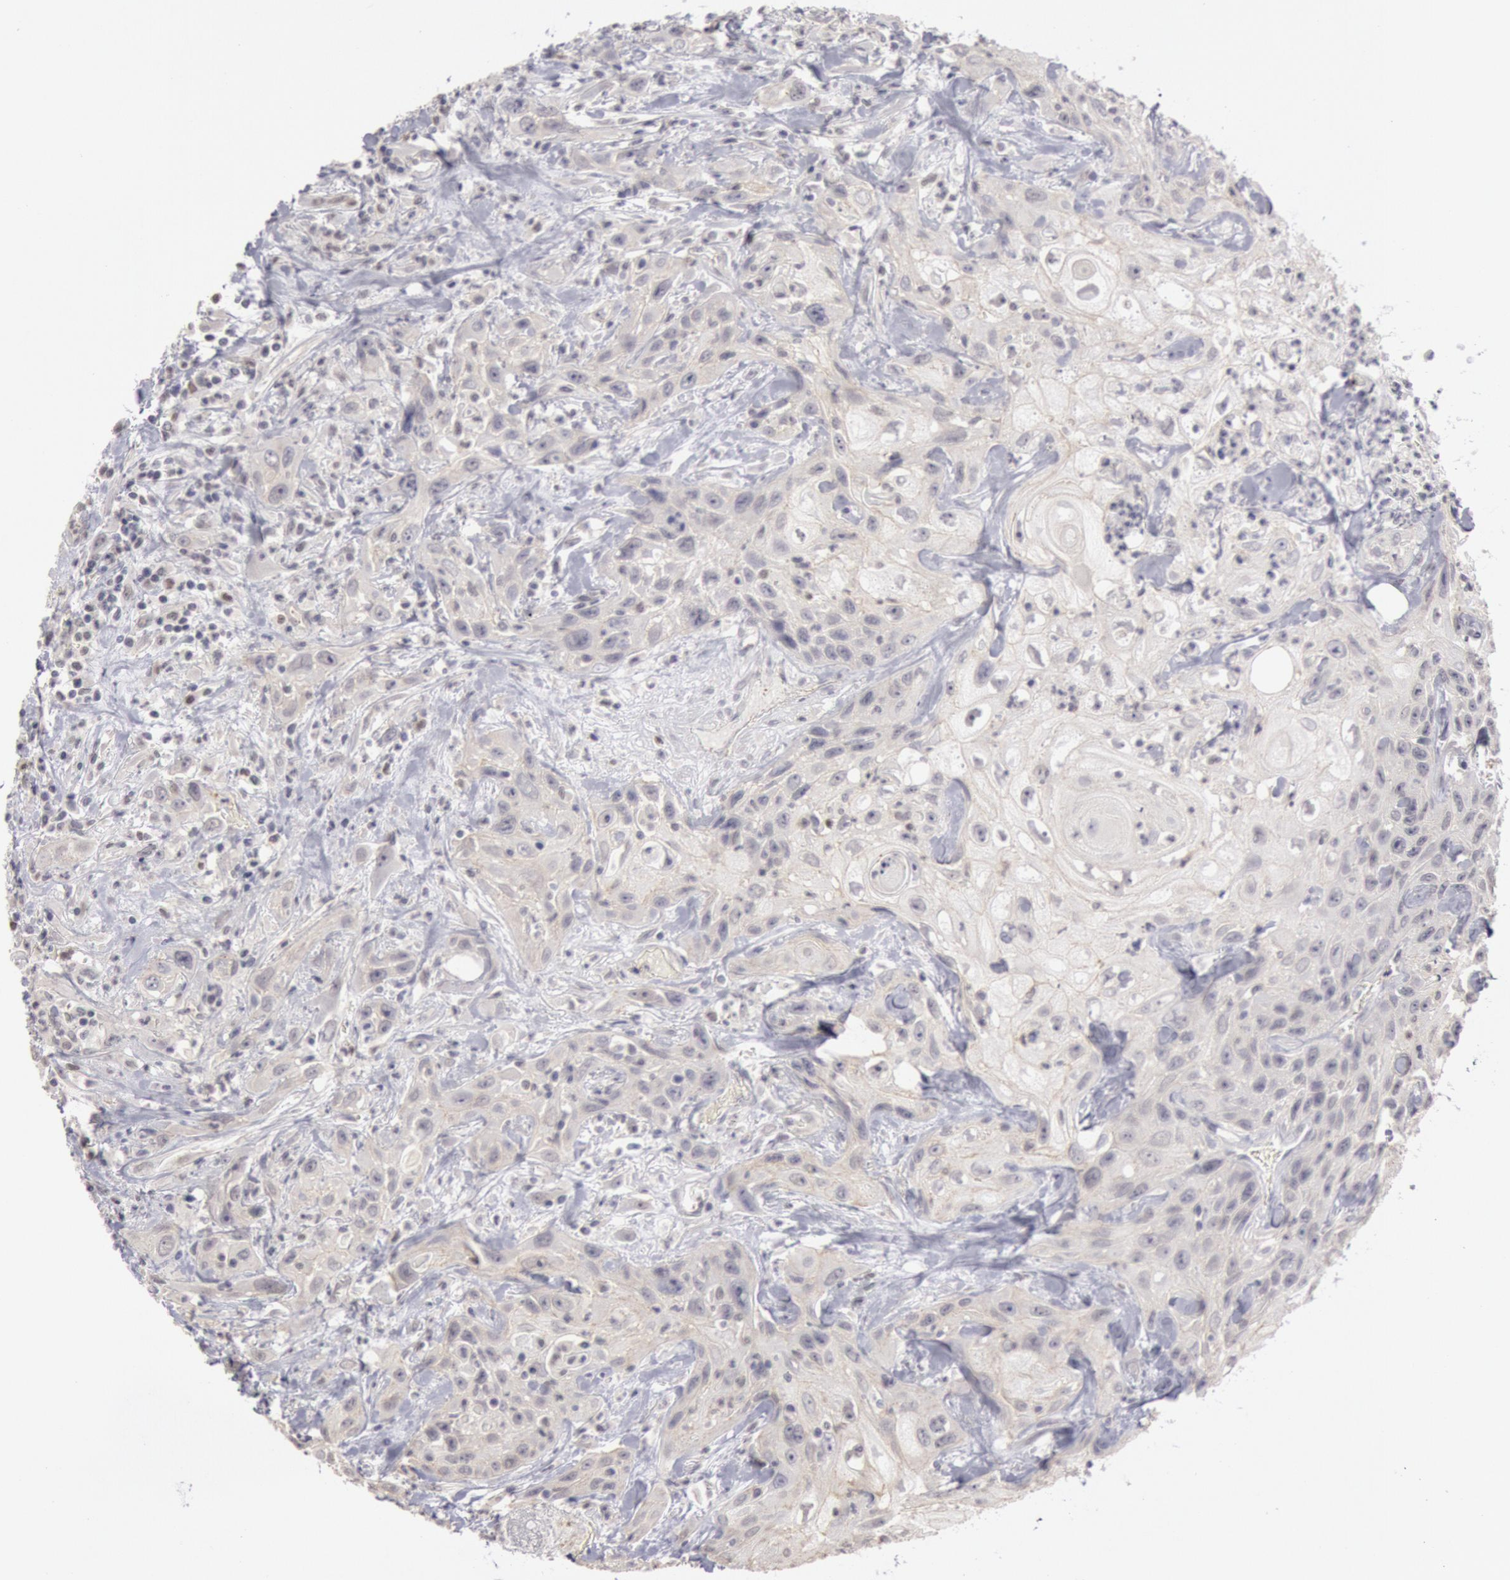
{"staining": {"intensity": "negative", "quantity": "none", "location": "none"}, "tissue": "urothelial cancer", "cell_type": "Tumor cells", "image_type": "cancer", "snomed": [{"axis": "morphology", "description": "Urothelial carcinoma, High grade"}, {"axis": "topography", "description": "Urinary bladder"}], "caption": "The photomicrograph shows no staining of tumor cells in urothelial cancer.", "gene": "RIMBP3C", "patient": {"sex": "female", "age": 84}}